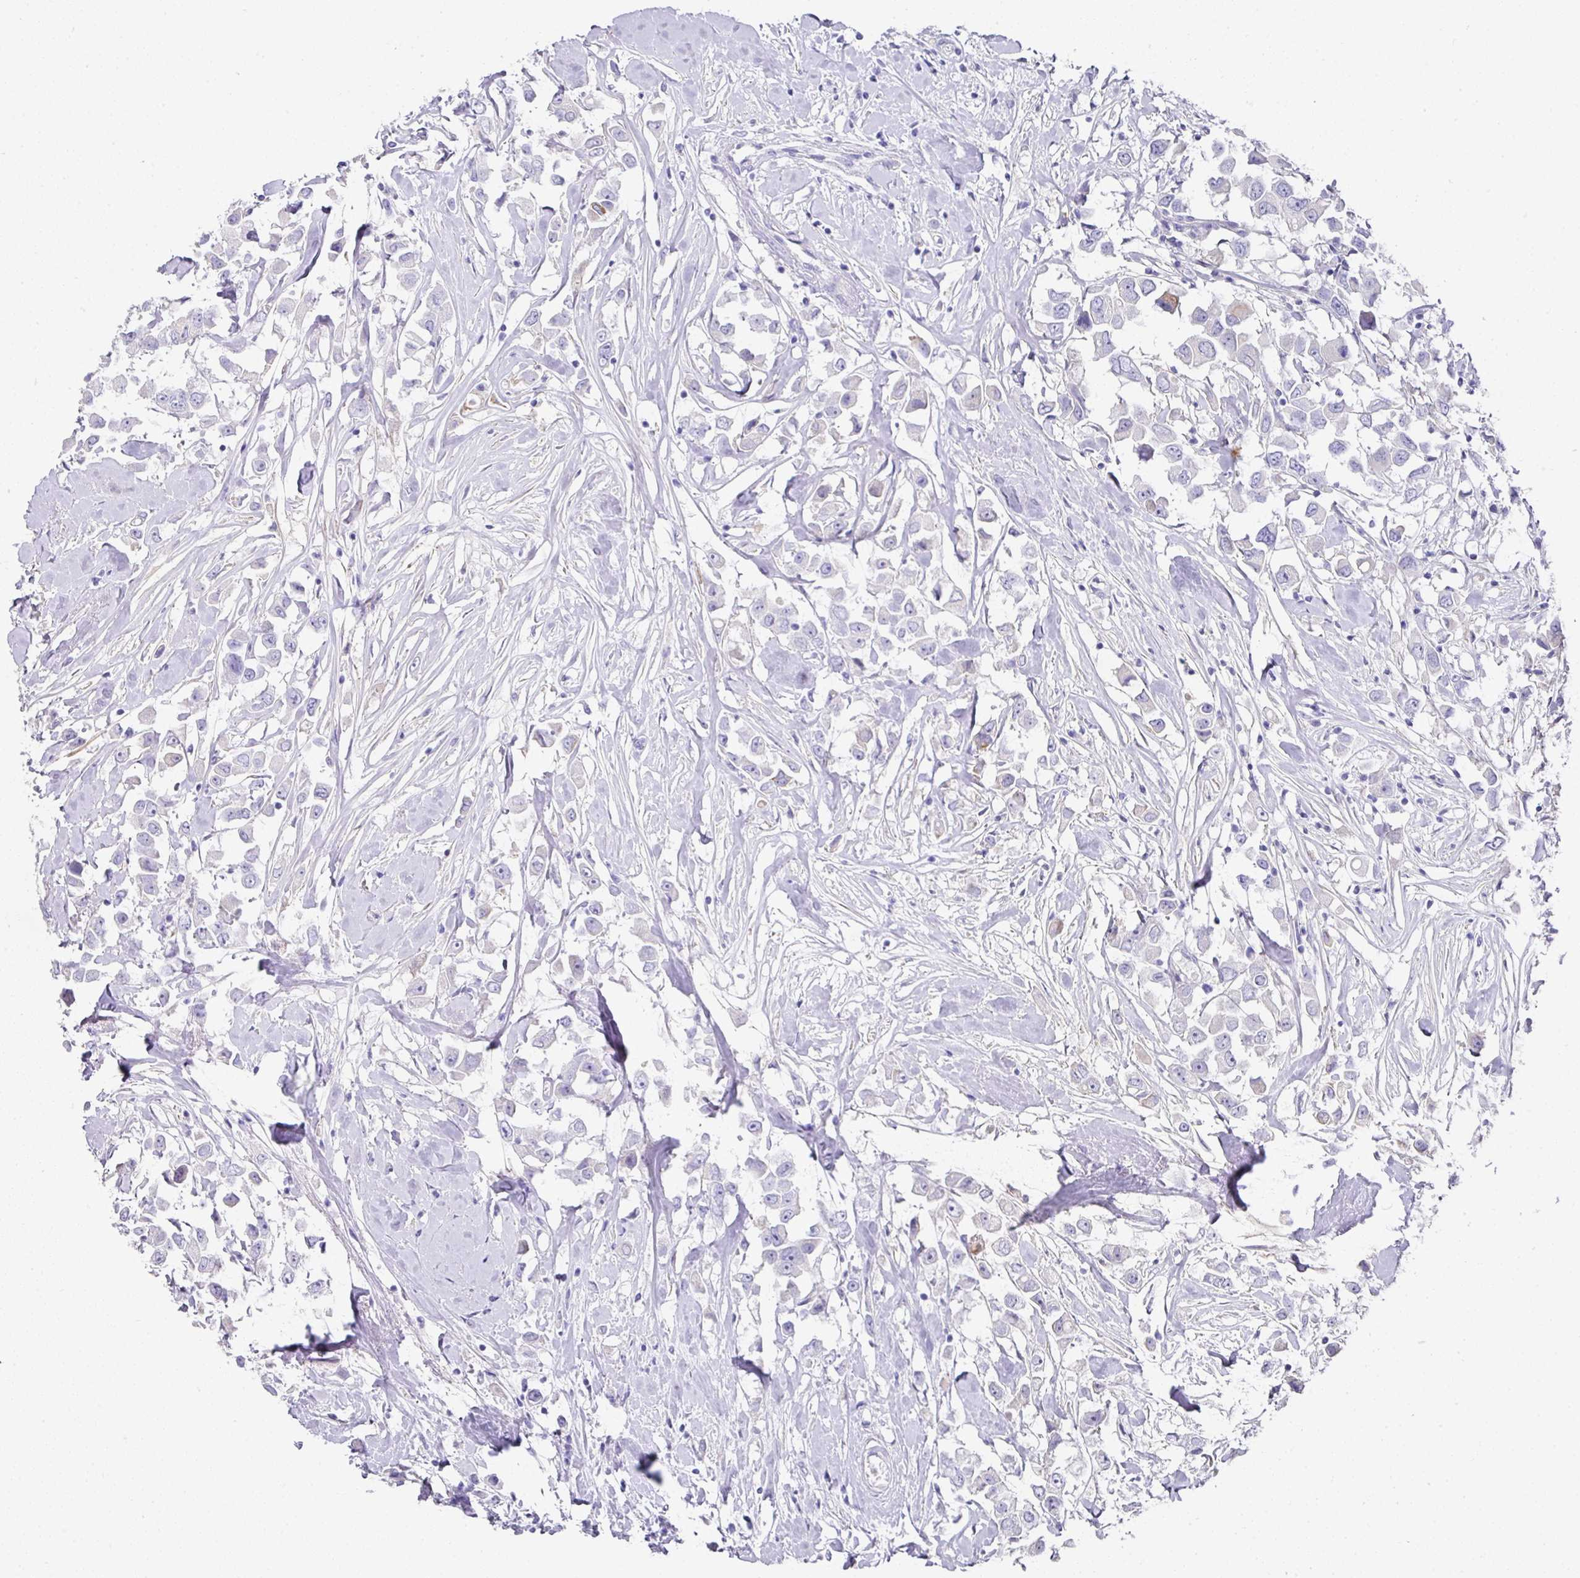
{"staining": {"intensity": "negative", "quantity": "none", "location": "none"}, "tissue": "breast cancer", "cell_type": "Tumor cells", "image_type": "cancer", "snomed": [{"axis": "morphology", "description": "Duct carcinoma"}, {"axis": "topography", "description": "Breast"}], "caption": "A high-resolution image shows immunohistochemistry staining of breast cancer (invasive ductal carcinoma), which displays no significant staining in tumor cells. The staining is performed using DAB (3,3'-diaminobenzidine) brown chromogen with nuclei counter-stained in using hematoxylin.", "gene": "TARM1", "patient": {"sex": "female", "age": 61}}